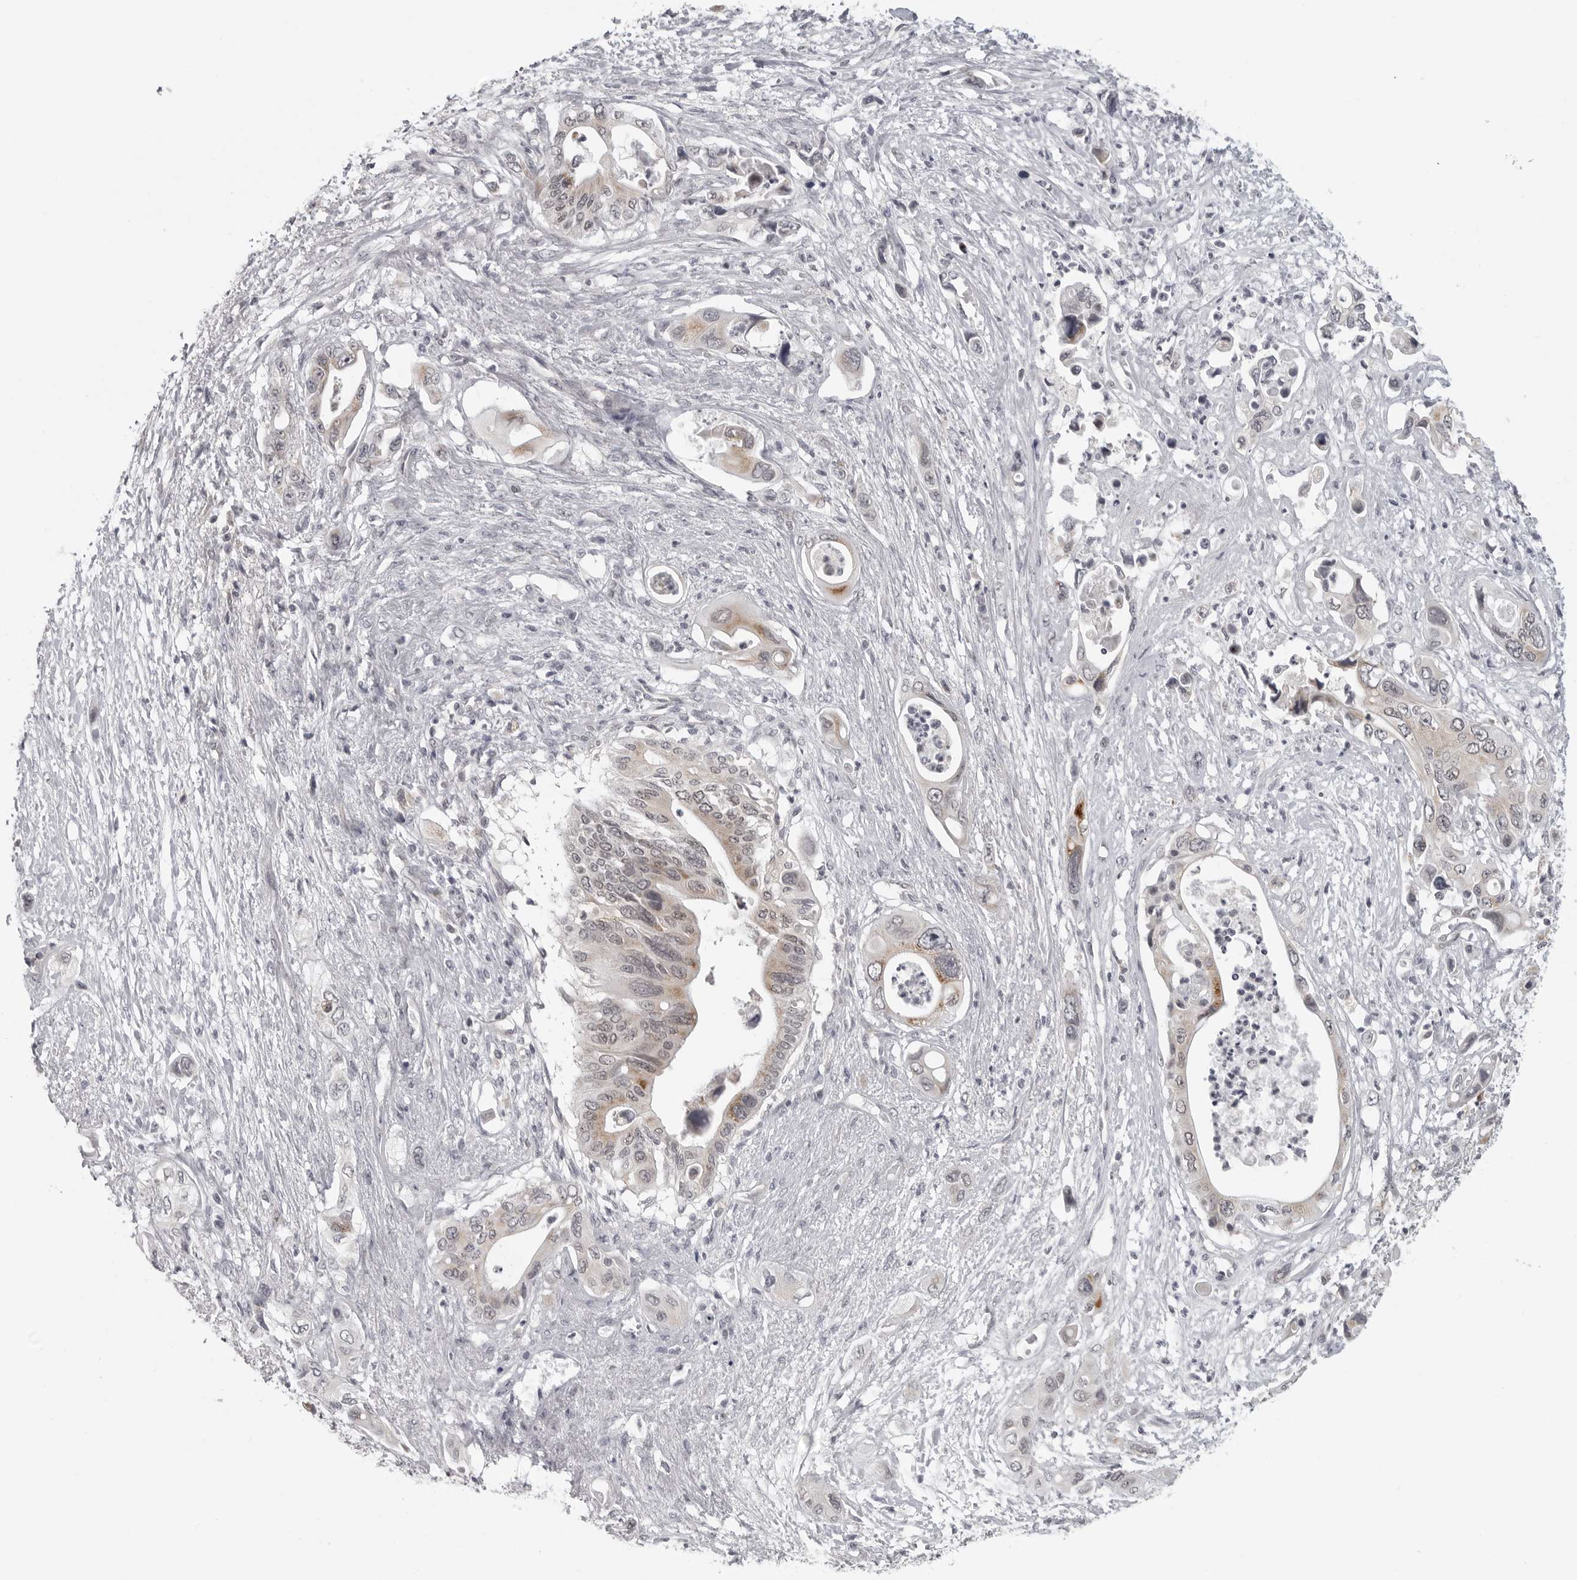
{"staining": {"intensity": "moderate", "quantity": "<25%", "location": "cytoplasmic/membranous"}, "tissue": "pancreatic cancer", "cell_type": "Tumor cells", "image_type": "cancer", "snomed": [{"axis": "morphology", "description": "Adenocarcinoma, NOS"}, {"axis": "topography", "description": "Pancreas"}], "caption": "Tumor cells display moderate cytoplasmic/membranous positivity in approximately <25% of cells in pancreatic cancer (adenocarcinoma). The staining is performed using DAB (3,3'-diaminobenzidine) brown chromogen to label protein expression. The nuclei are counter-stained blue using hematoxylin.", "gene": "TUT4", "patient": {"sex": "male", "age": 66}}